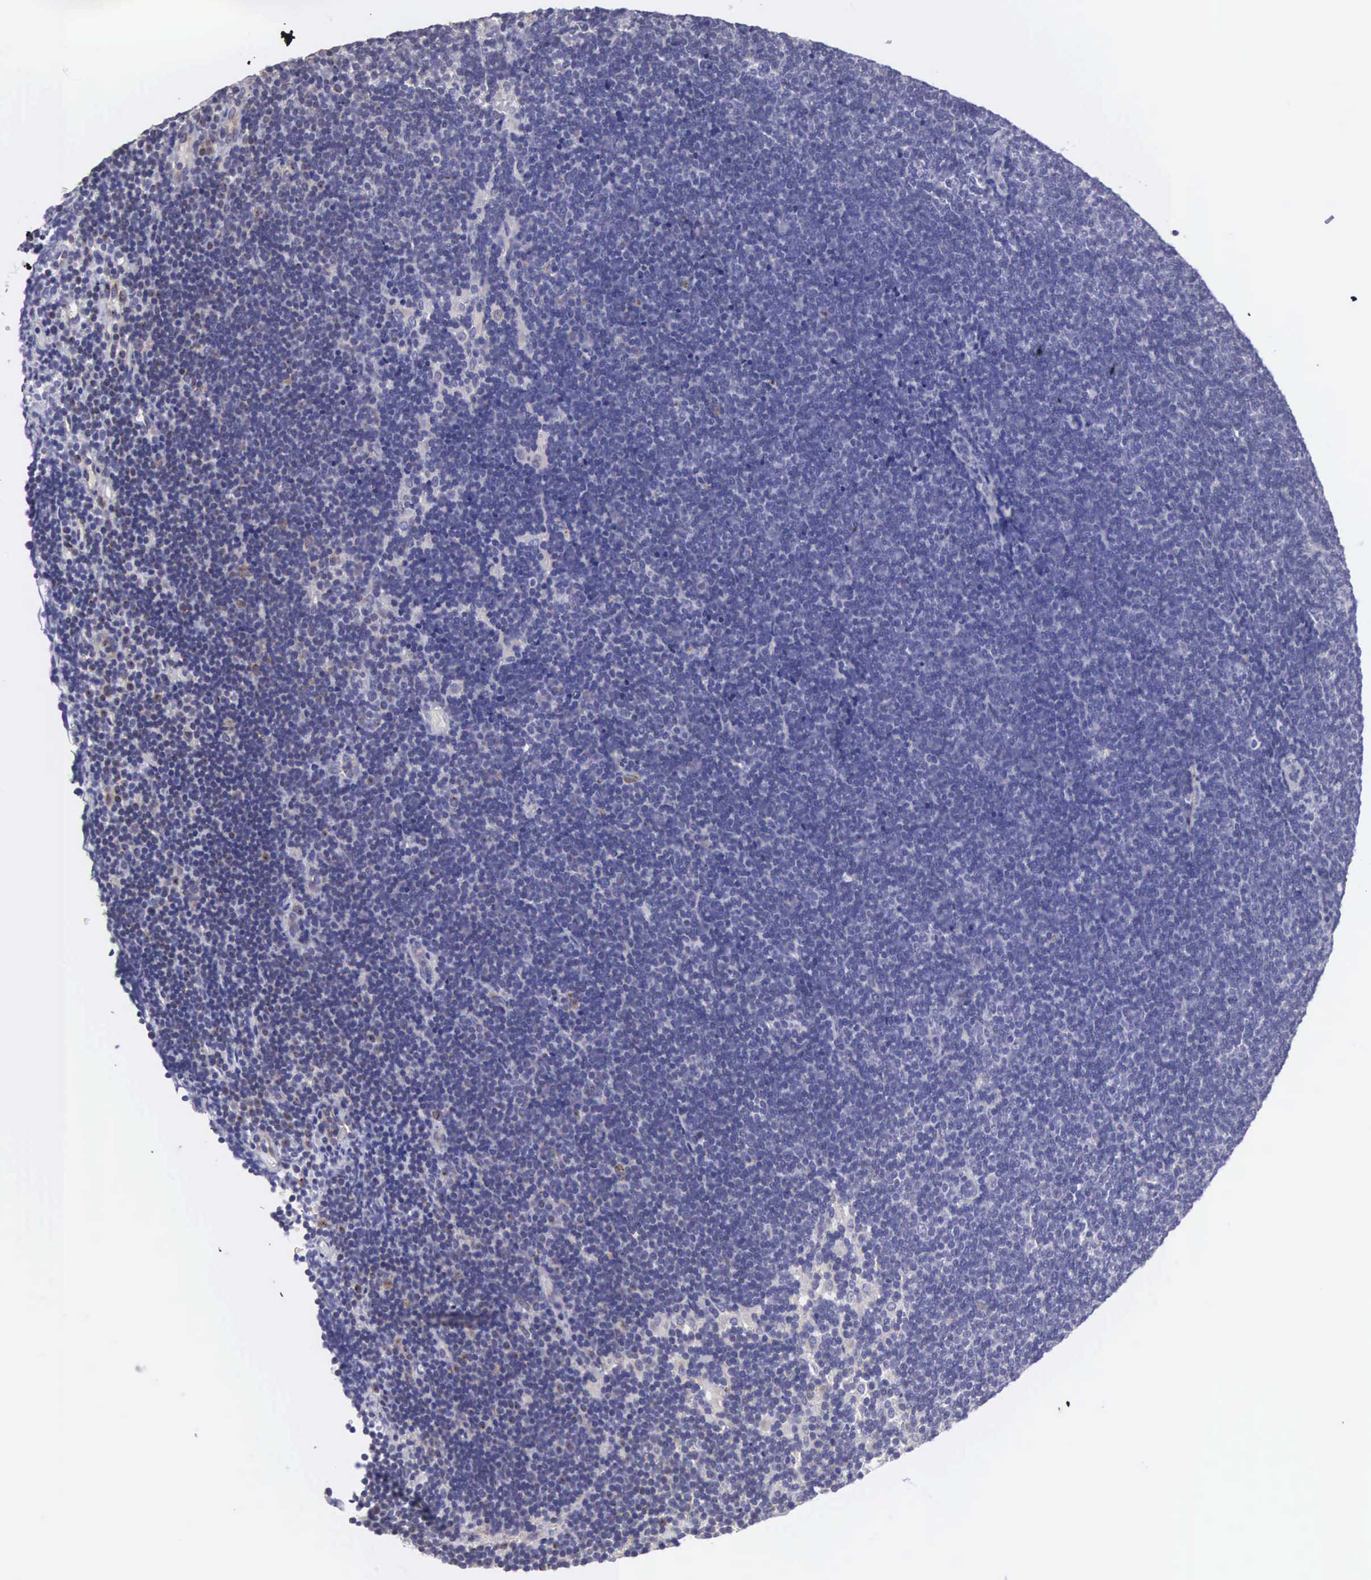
{"staining": {"intensity": "negative", "quantity": "none", "location": "none"}, "tissue": "lymphoma", "cell_type": "Tumor cells", "image_type": "cancer", "snomed": [{"axis": "morphology", "description": "Malignant lymphoma, non-Hodgkin's type, Low grade"}, {"axis": "topography", "description": "Lymph node"}], "caption": "Immunohistochemistry (IHC) micrograph of human low-grade malignant lymphoma, non-Hodgkin's type stained for a protein (brown), which demonstrates no positivity in tumor cells.", "gene": "SLITRK4", "patient": {"sex": "female", "age": 51}}